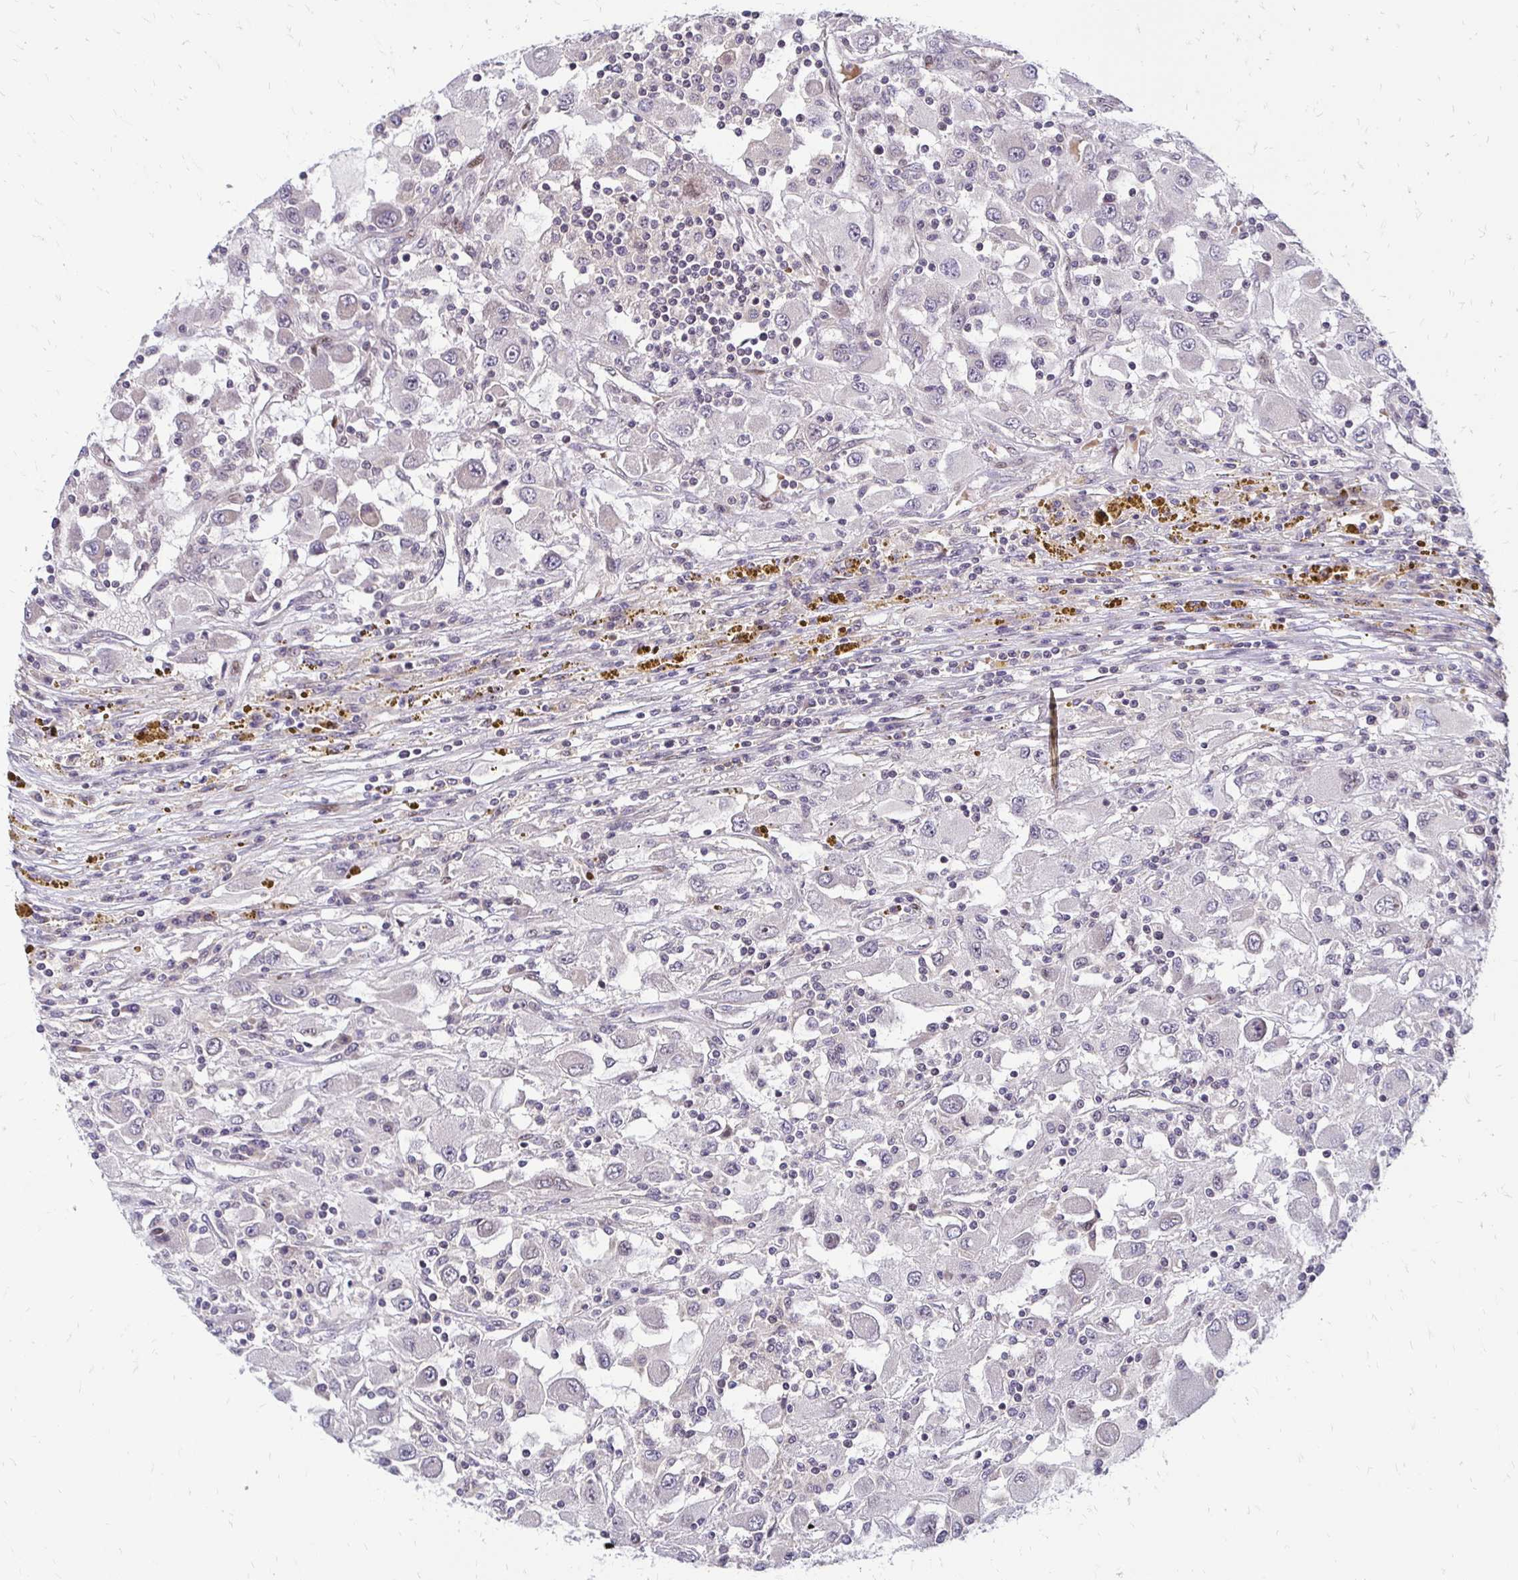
{"staining": {"intensity": "negative", "quantity": "none", "location": "none"}, "tissue": "renal cancer", "cell_type": "Tumor cells", "image_type": "cancer", "snomed": [{"axis": "morphology", "description": "Adenocarcinoma, NOS"}, {"axis": "topography", "description": "Kidney"}], "caption": "Tumor cells are negative for brown protein staining in renal cancer (adenocarcinoma). Brightfield microscopy of IHC stained with DAB (3,3'-diaminobenzidine) (brown) and hematoxylin (blue), captured at high magnification.", "gene": "TRIR", "patient": {"sex": "female", "age": 67}}